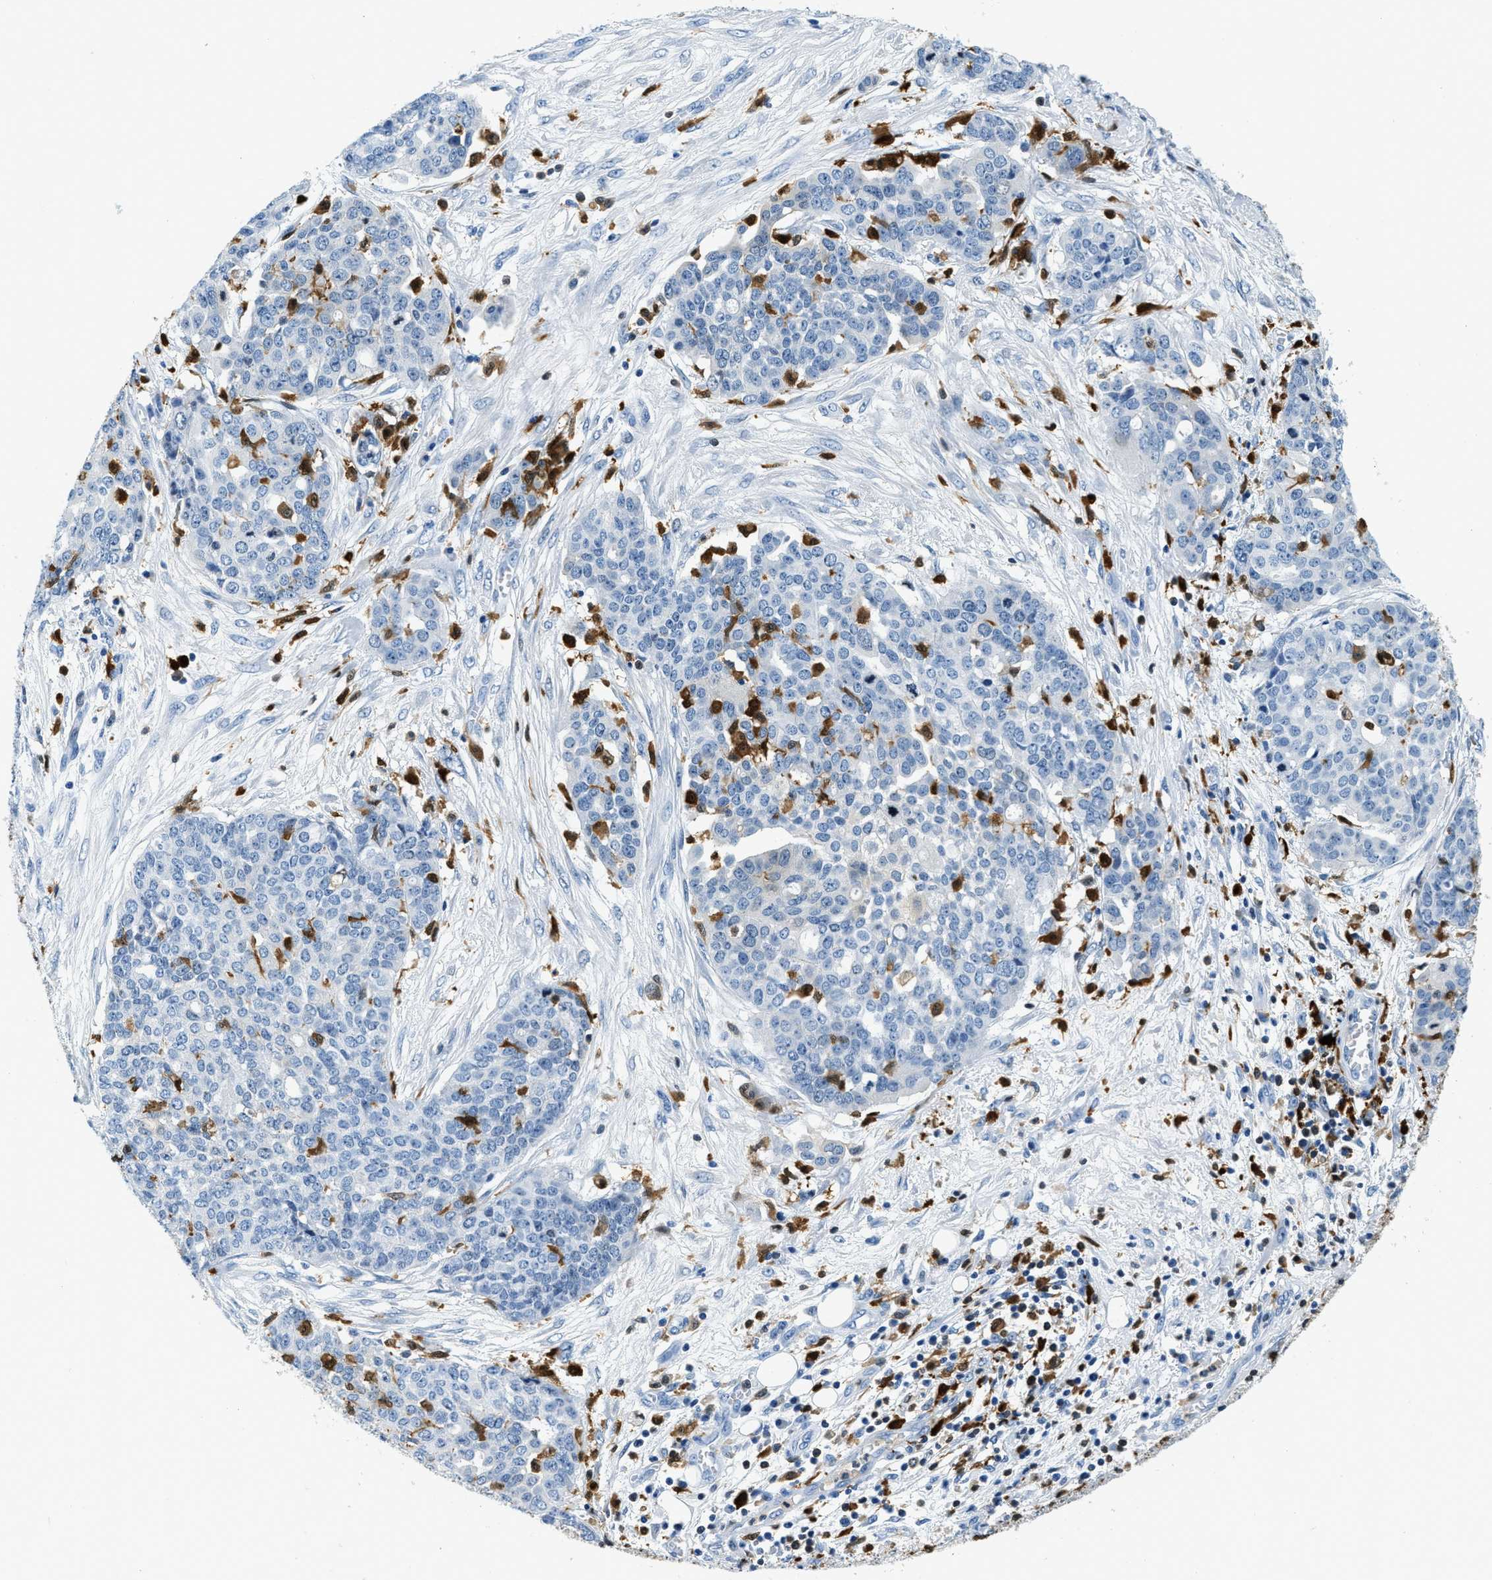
{"staining": {"intensity": "negative", "quantity": "none", "location": "none"}, "tissue": "ovarian cancer", "cell_type": "Tumor cells", "image_type": "cancer", "snomed": [{"axis": "morphology", "description": "Cystadenocarcinoma, serous, NOS"}, {"axis": "topography", "description": "Soft tissue"}, {"axis": "topography", "description": "Ovary"}], "caption": "Tumor cells are negative for brown protein staining in ovarian cancer (serous cystadenocarcinoma).", "gene": "CAPG", "patient": {"sex": "female", "age": 57}}